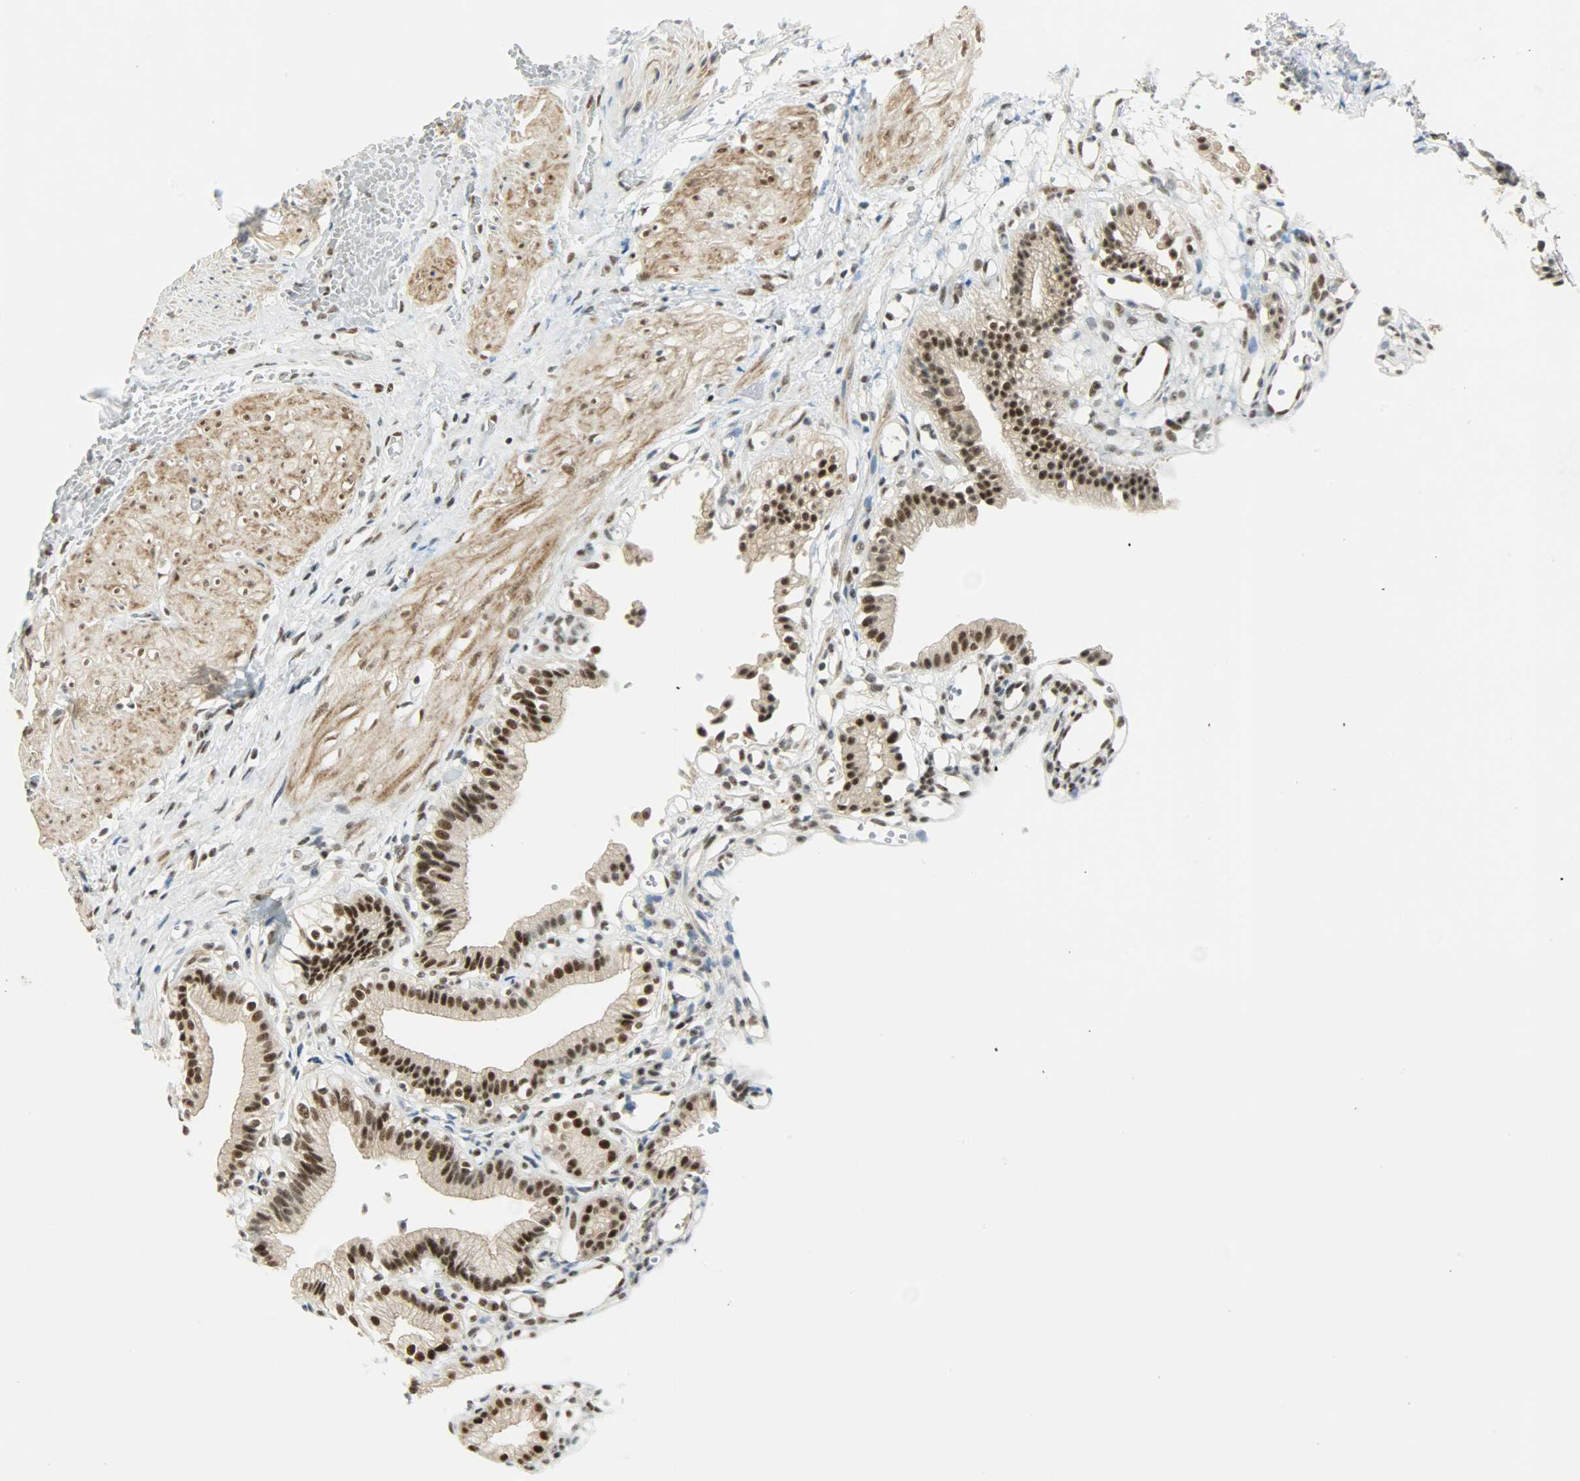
{"staining": {"intensity": "strong", "quantity": ">75%", "location": "nuclear"}, "tissue": "gallbladder", "cell_type": "Glandular cells", "image_type": "normal", "snomed": [{"axis": "morphology", "description": "Normal tissue, NOS"}, {"axis": "topography", "description": "Gallbladder"}], "caption": "An image showing strong nuclear staining in approximately >75% of glandular cells in benign gallbladder, as visualized by brown immunohistochemical staining.", "gene": "SUGP1", "patient": {"sex": "male", "age": 65}}